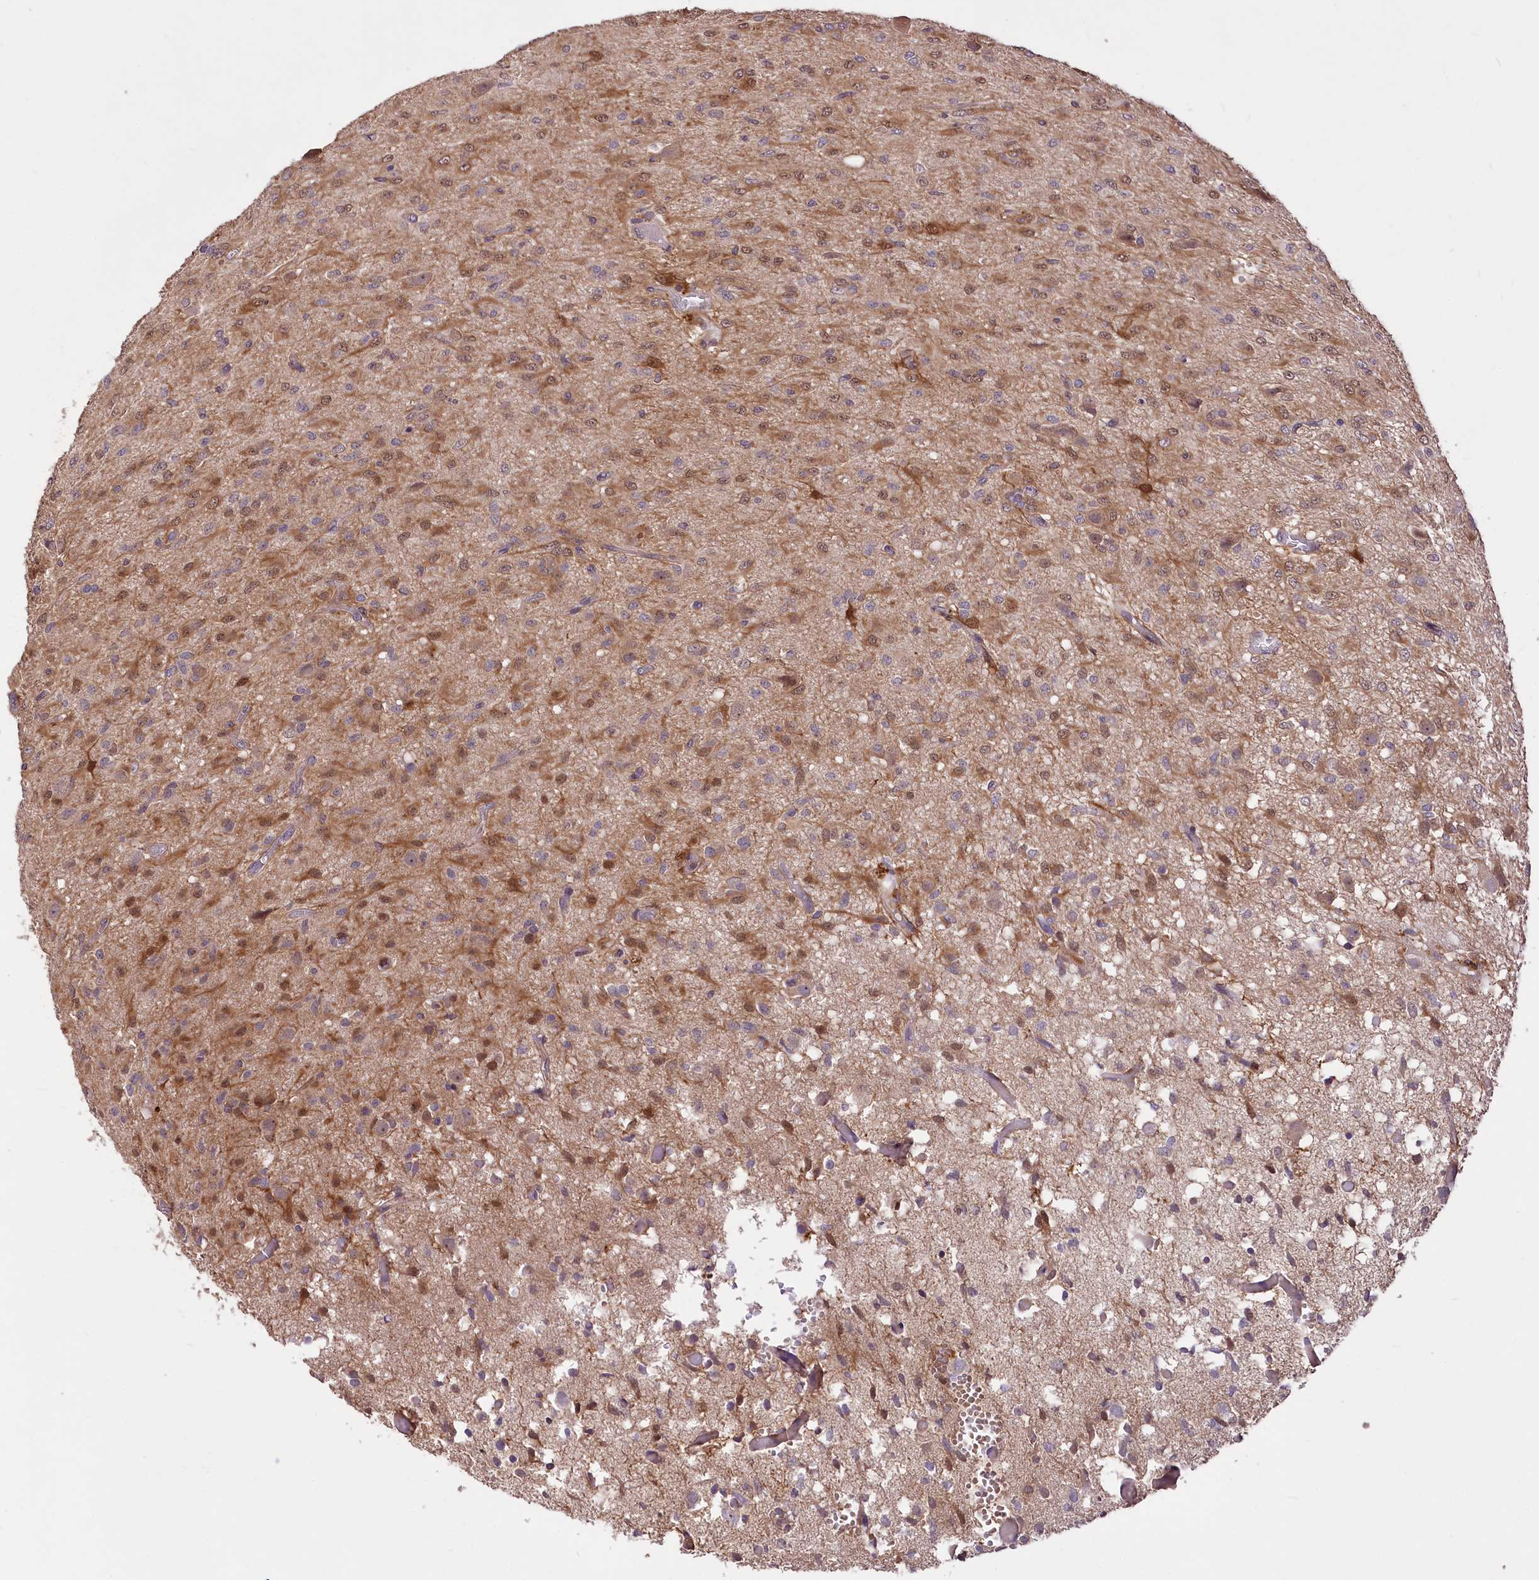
{"staining": {"intensity": "moderate", "quantity": "25%-75%", "location": "cytoplasmic/membranous,nuclear"}, "tissue": "glioma", "cell_type": "Tumor cells", "image_type": "cancer", "snomed": [{"axis": "morphology", "description": "Glioma, malignant, High grade"}, {"axis": "topography", "description": "Brain"}], "caption": "Immunohistochemistry photomicrograph of human malignant high-grade glioma stained for a protein (brown), which reveals medium levels of moderate cytoplasmic/membranous and nuclear positivity in about 25%-75% of tumor cells.", "gene": "SERGEF", "patient": {"sex": "female", "age": 59}}